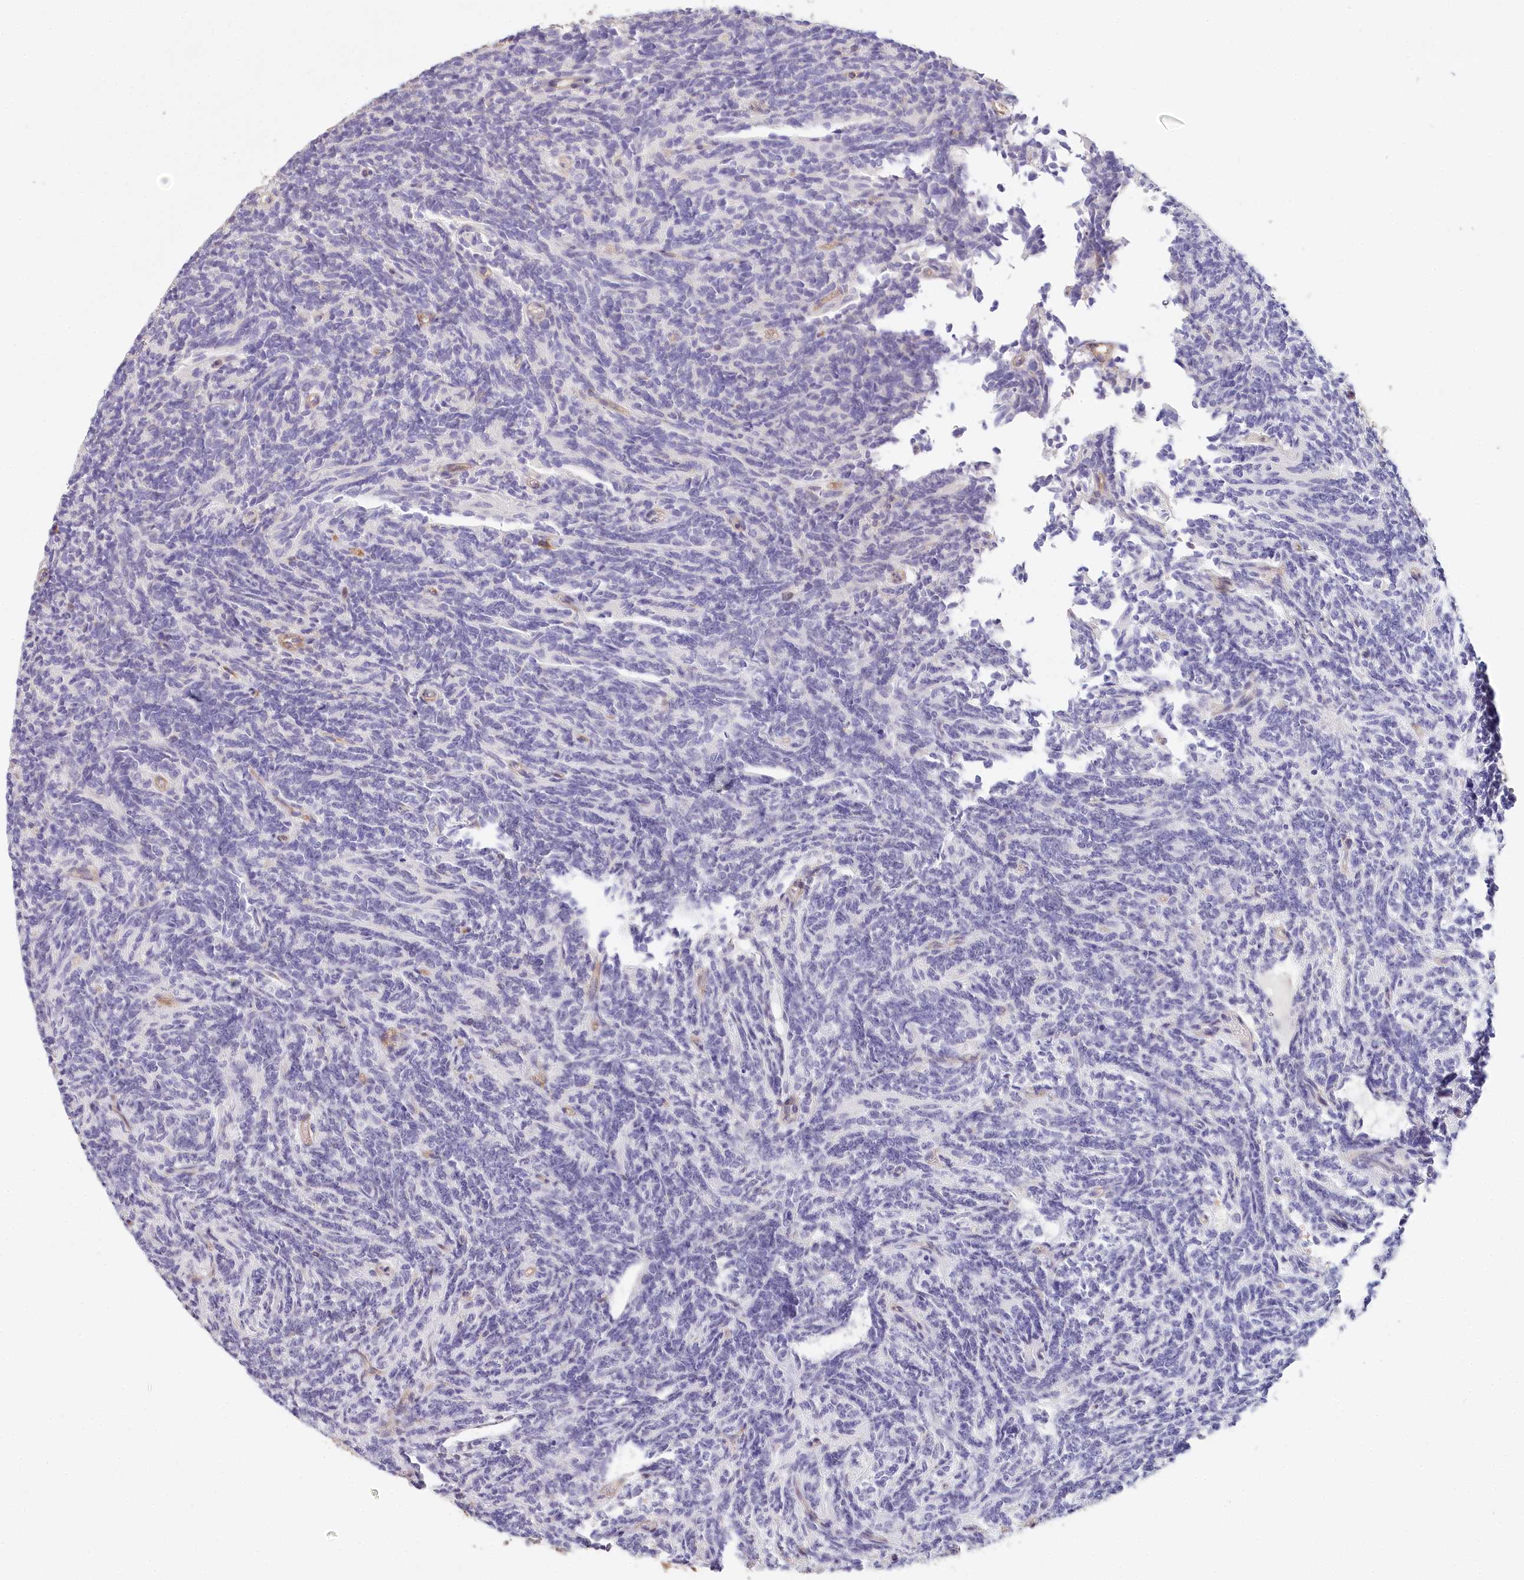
{"staining": {"intensity": "negative", "quantity": "none", "location": "none"}, "tissue": "glioma", "cell_type": "Tumor cells", "image_type": "cancer", "snomed": [{"axis": "morphology", "description": "Glioma, malignant, Low grade"}, {"axis": "topography", "description": "Brain"}], "caption": "High magnification brightfield microscopy of malignant glioma (low-grade) stained with DAB (3,3'-diaminobenzidine) (brown) and counterstained with hematoxylin (blue): tumor cells show no significant positivity.", "gene": "RBP5", "patient": {"sex": "female", "age": 1}}